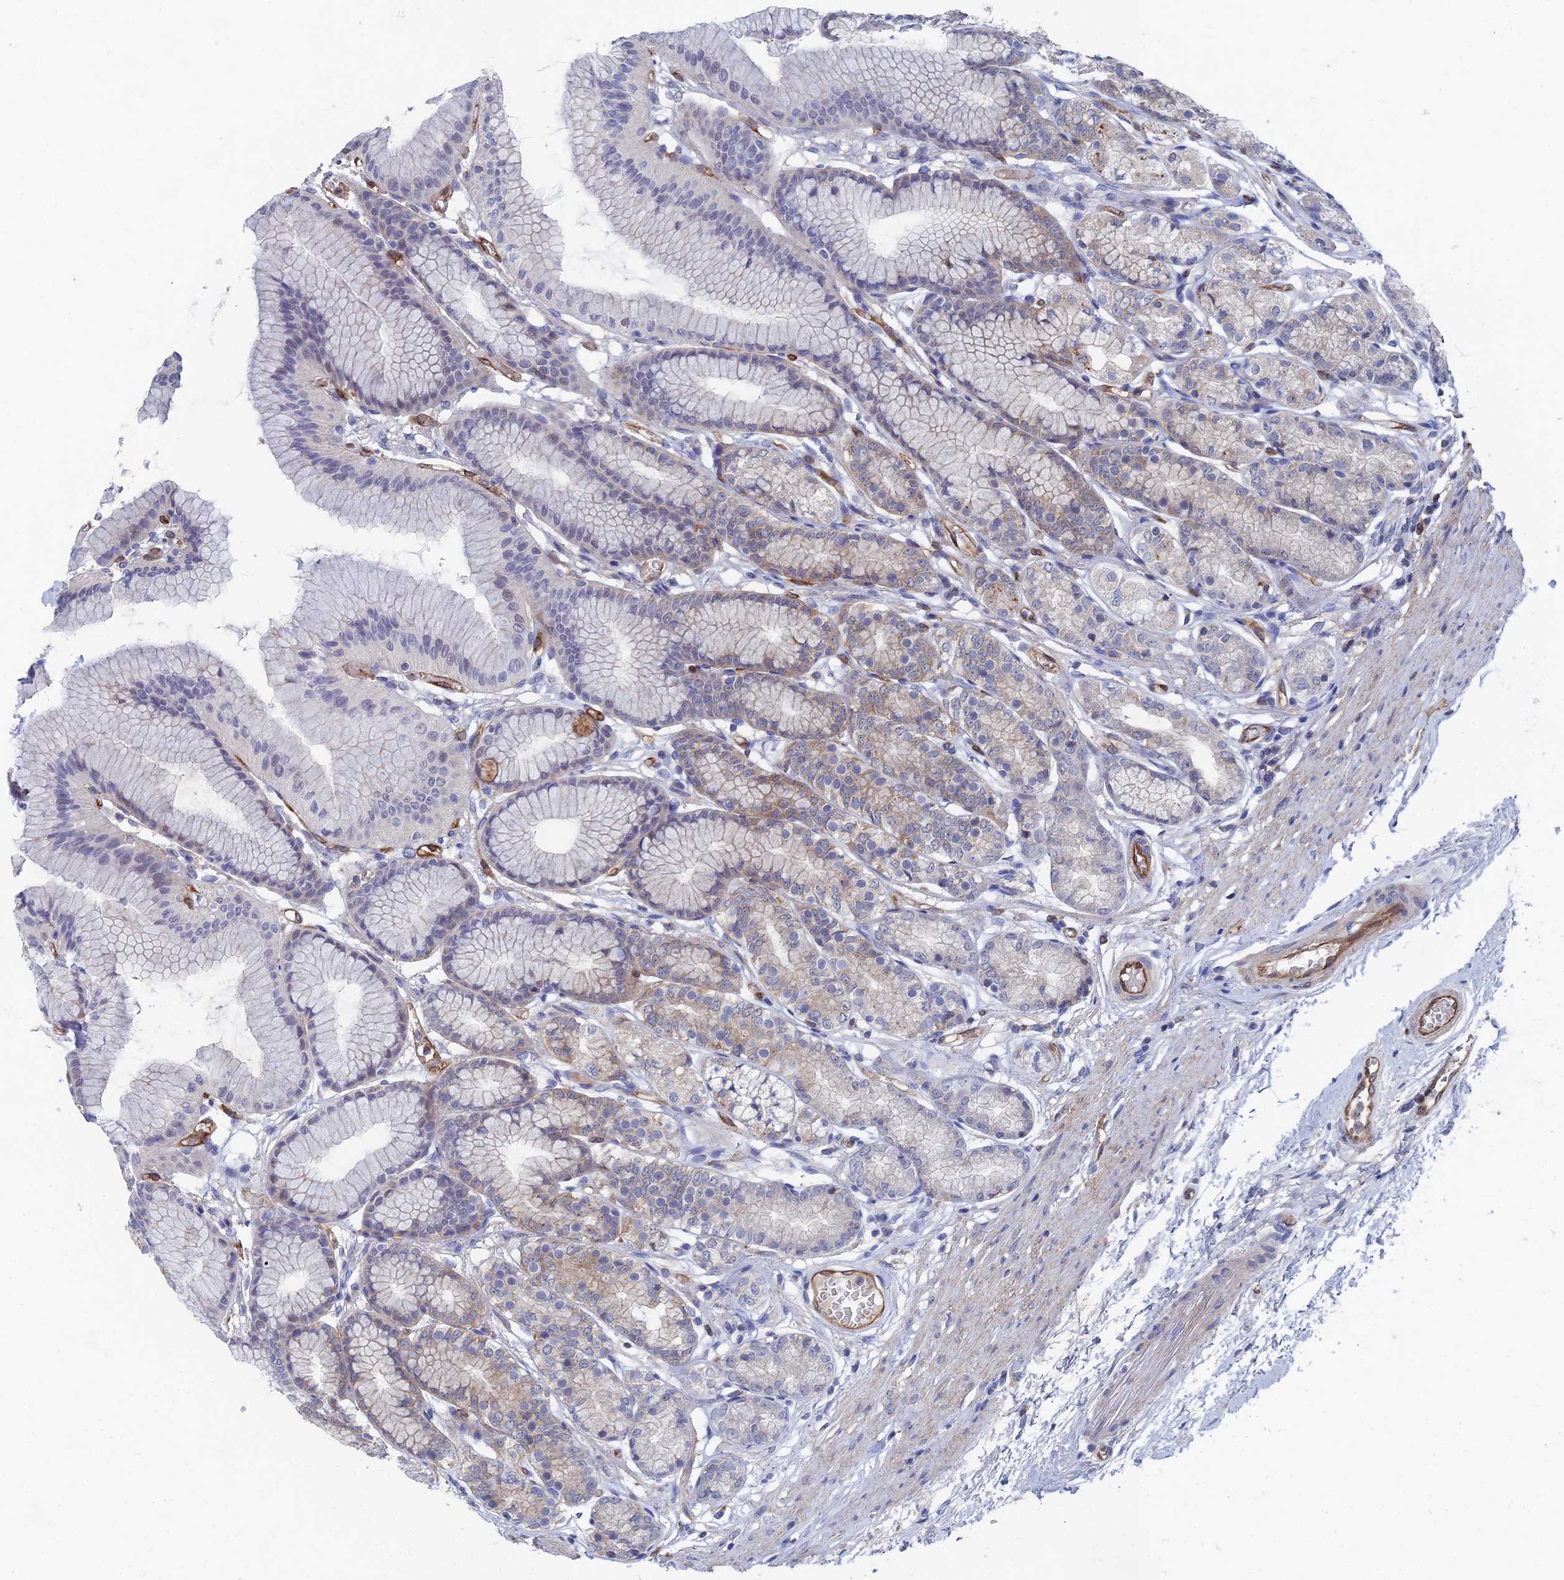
{"staining": {"intensity": "strong", "quantity": "<25%", "location": "cytoplasmic/membranous"}, "tissue": "stomach", "cell_type": "Glandular cells", "image_type": "normal", "snomed": [{"axis": "morphology", "description": "Normal tissue, NOS"}, {"axis": "morphology", "description": "Adenocarcinoma, NOS"}, {"axis": "morphology", "description": "Adenocarcinoma, High grade"}, {"axis": "topography", "description": "Stomach, upper"}, {"axis": "topography", "description": "Stomach"}], "caption": "Human stomach stained with a brown dye exhibits strong cytoplasmic/membranous positive positivity in approximately <25% of glandular cells.", "gene": "ARAP3", "patient": {"sex": "female", "age": 65}}